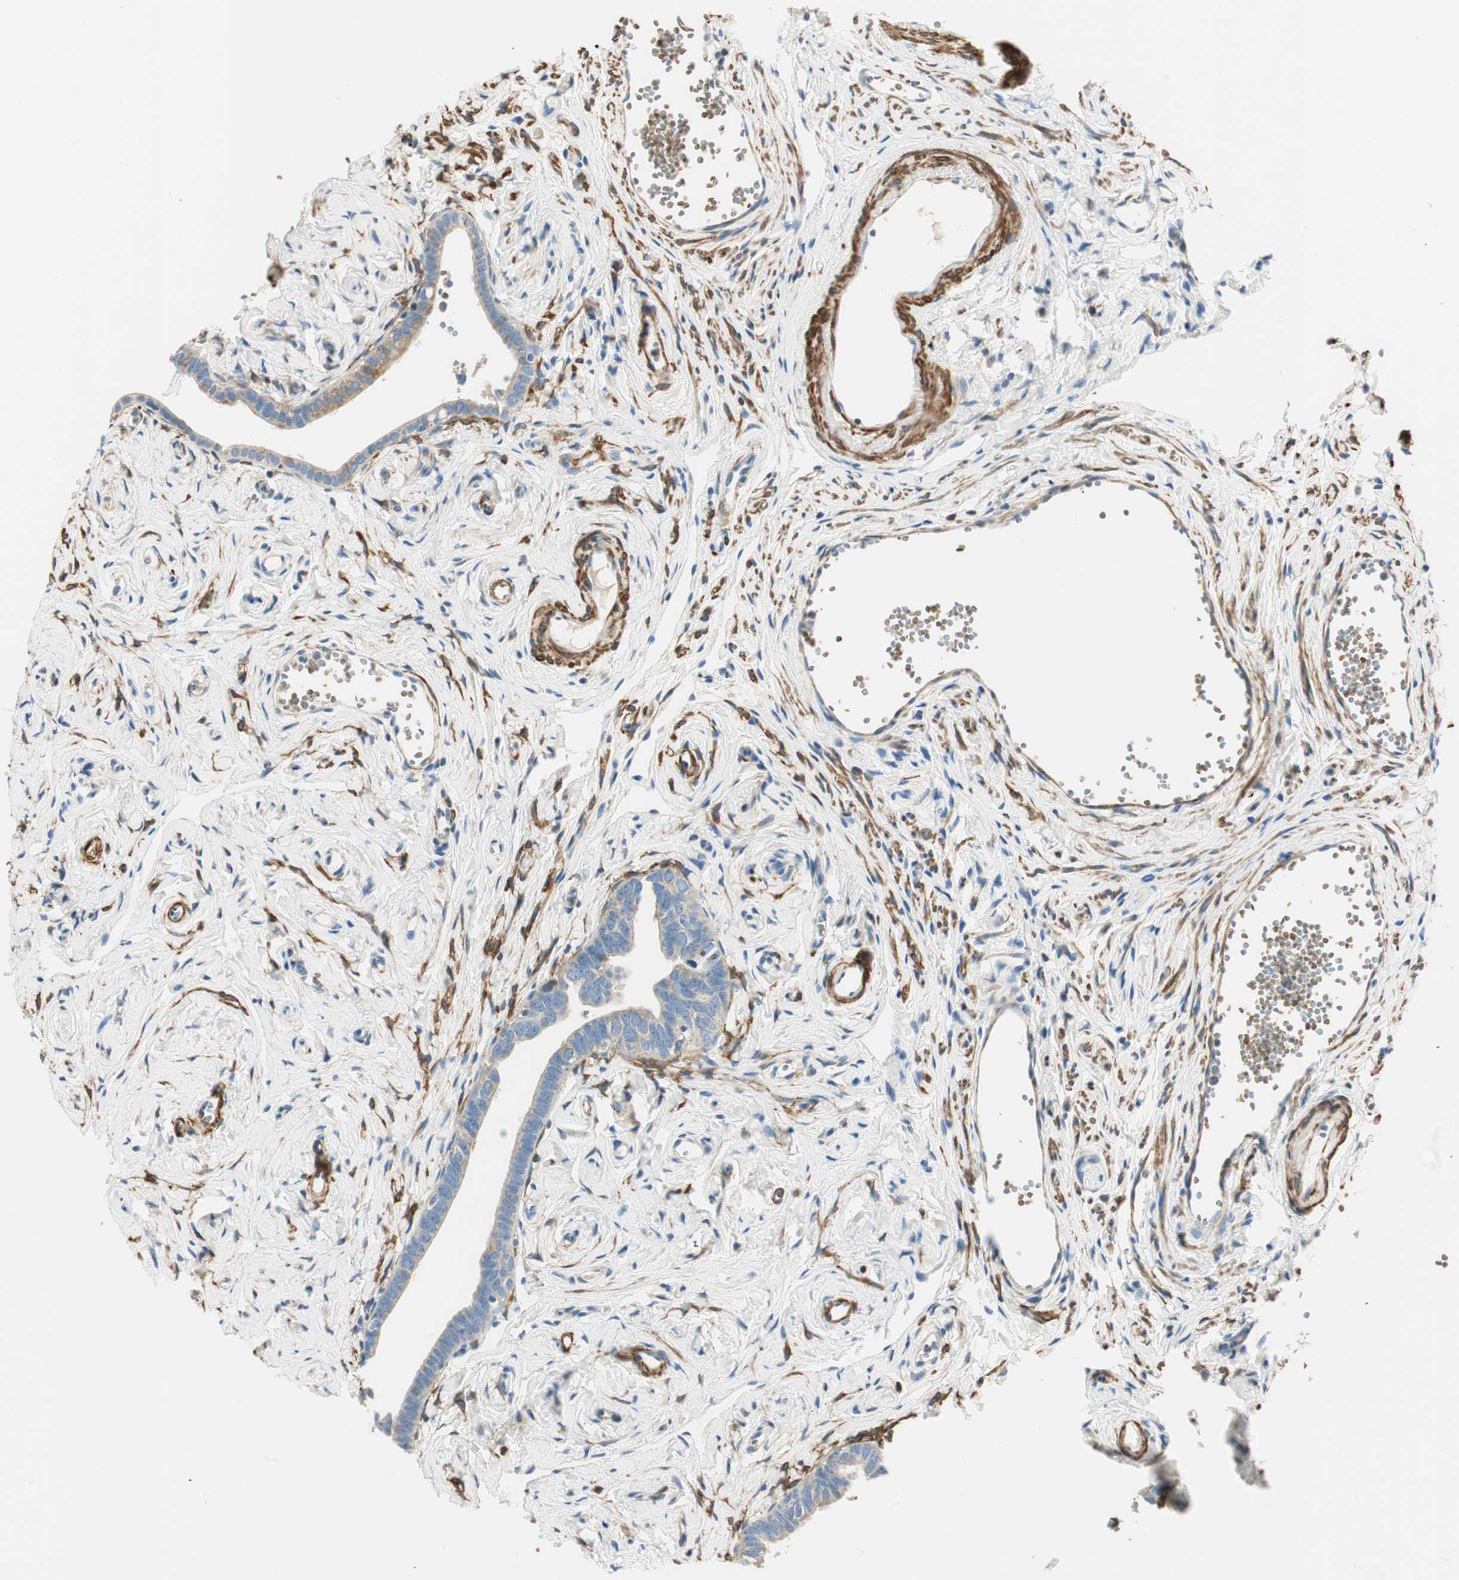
{"staining": {"intensity": "moderate", "quantity": "25%-75%", "location": "cytoplasmic/membranous"}, "tissue": "fallopian tube", "cell_type": "Glandular cells", "image_type": "normal", "snomed": [{"axis": "morphology", "description": "Normal tissue, NOS"}, {"axis": "topography", "description": "Fallopian tube"}], "caption": "This histopathology image displays IHC staining of unremarkable human fallopian tube, with medium moderate cytoplasmic/membranous positivity in about 25%-75% of glandular cells.", "gene": "RORB", "patient": {"sex": "female", "age": 71}}